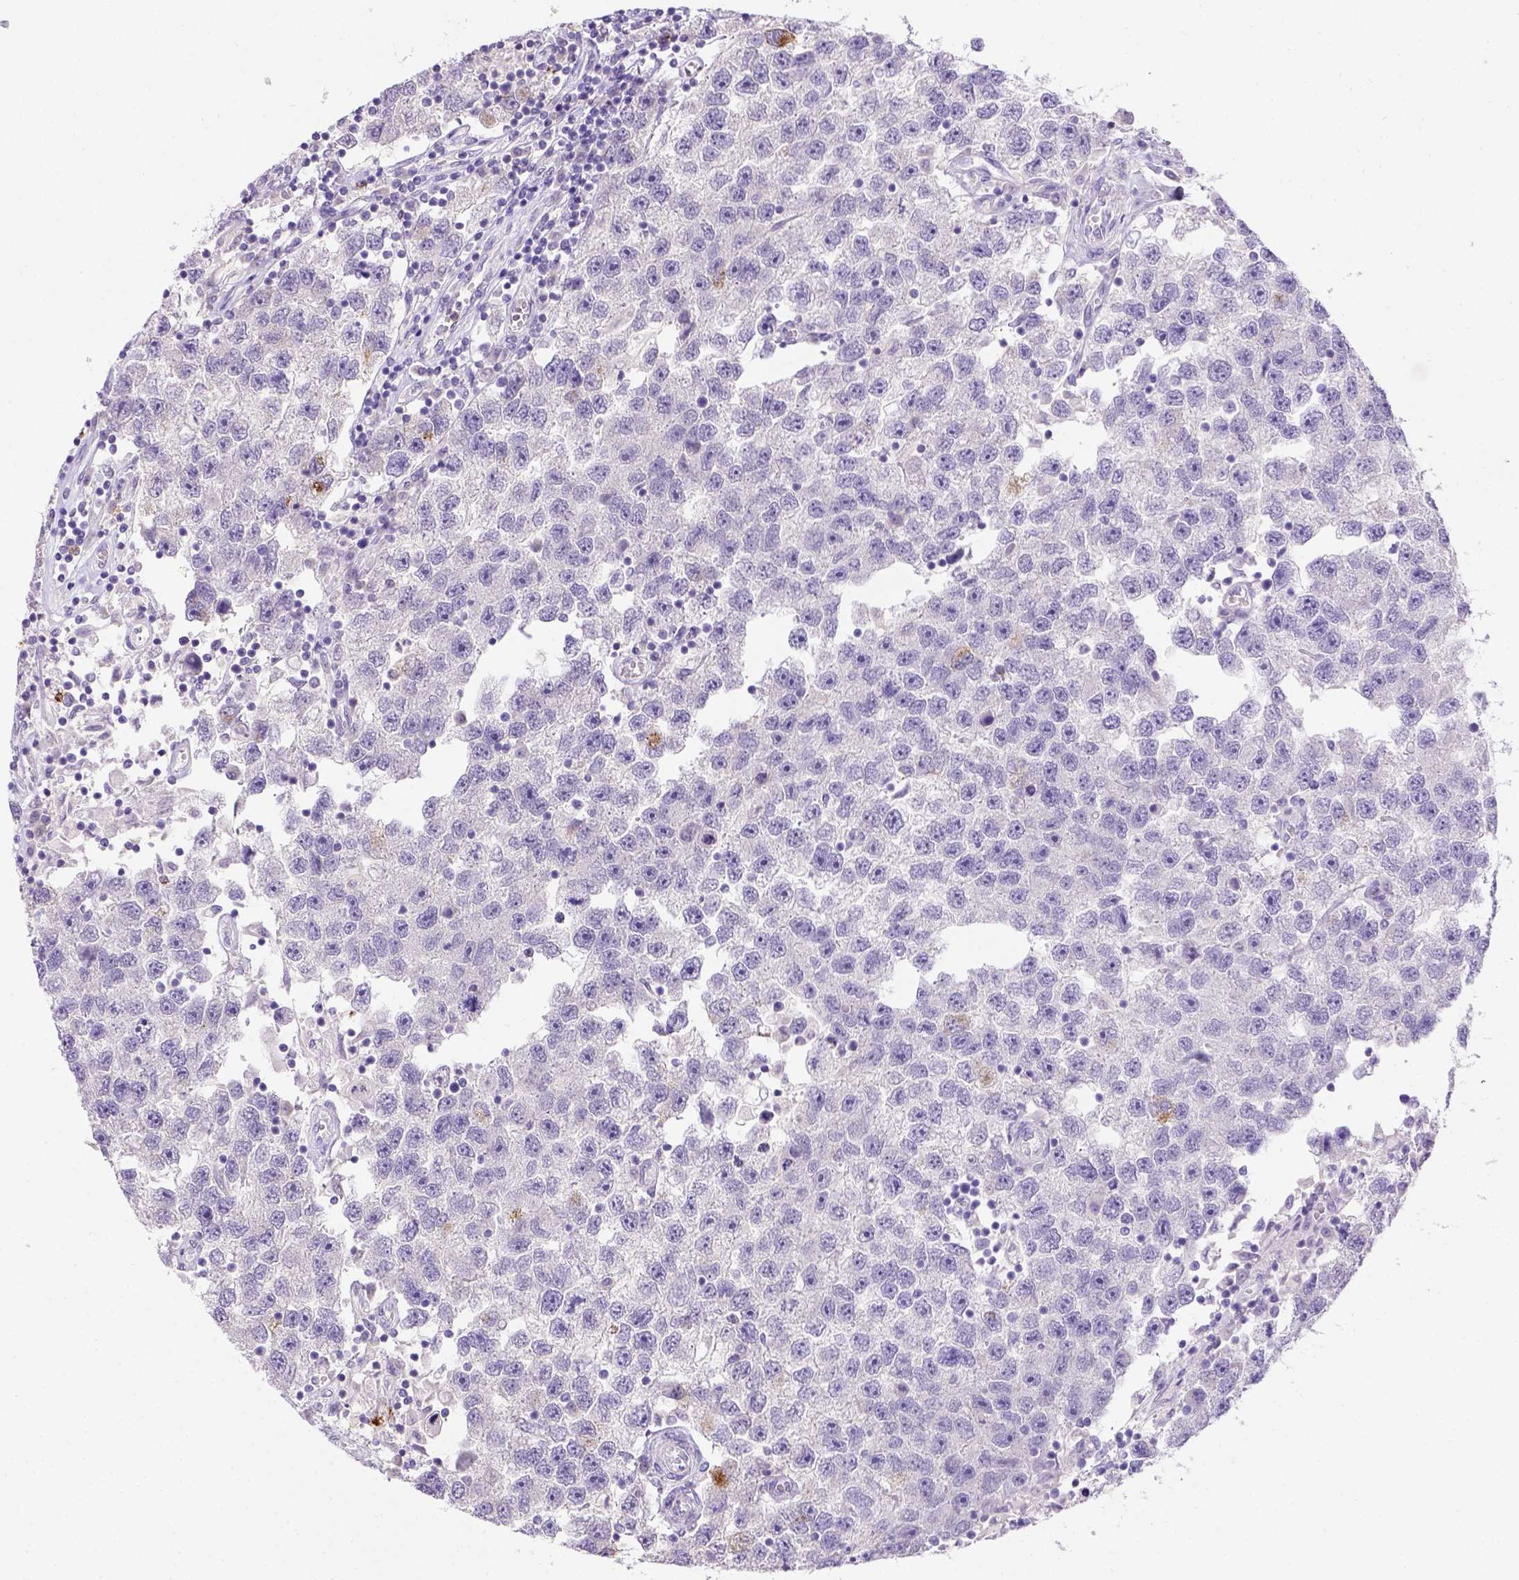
{"staining": {"intensity": "negative", "quantity": "none", "location": "none"}, "tissue": "testis cancer", "cell_type": "Tumor cells", "image_type": "cancer", "snomed": [{"axis": "morphology", "description": "Seminoma, NOS"}, {"axis": "topography", "description": "Testis"}], "caption": "Tumor cells show no significant expression in testis seminoma.", "gene": "B3GAT1", "patient": {"sex": "male", "age": 26}}